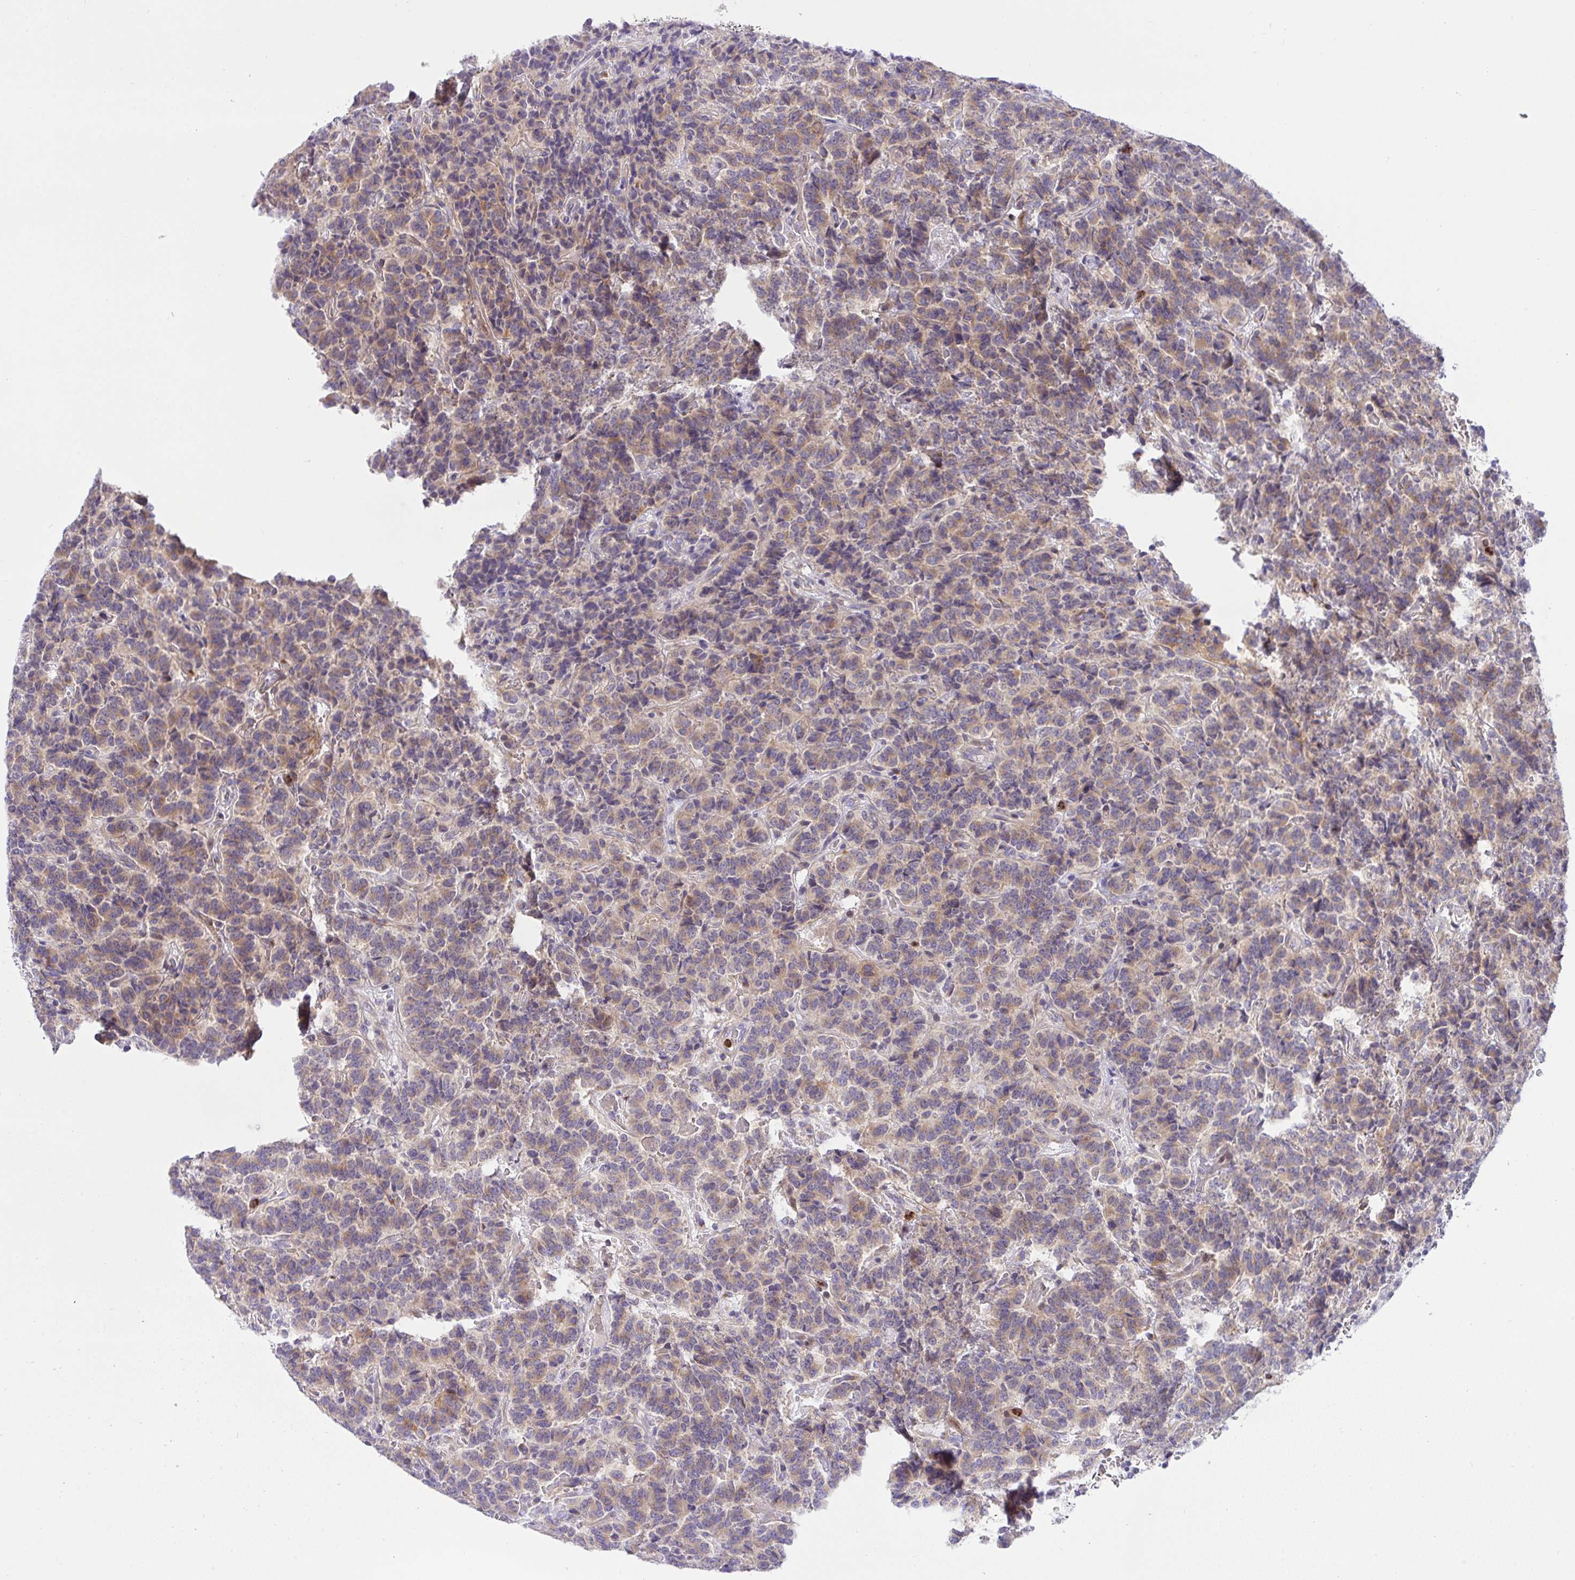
{"staining": {"intensity": "weak", "quantity": ">75%", "location": "cytoplasmic/membranous"}, "tissue": "carcinoid", "cell_type": "Tumor cells", "image_type": "cancer", "snomed": [{"axis": "morphology", "description": "Carcinoid, malignant, NOS"}, {"axis": "topography", "description": "Pancreas"}], "caption": "Approximately >75% of tumor cells in malignant carcinoid demonstrate weak cytoplasmic/membranous protein positivity as visualized by brown immunohistochemical staining.", "gene": "ZNF554", "patient": {"sex": "male", "age": 36}}